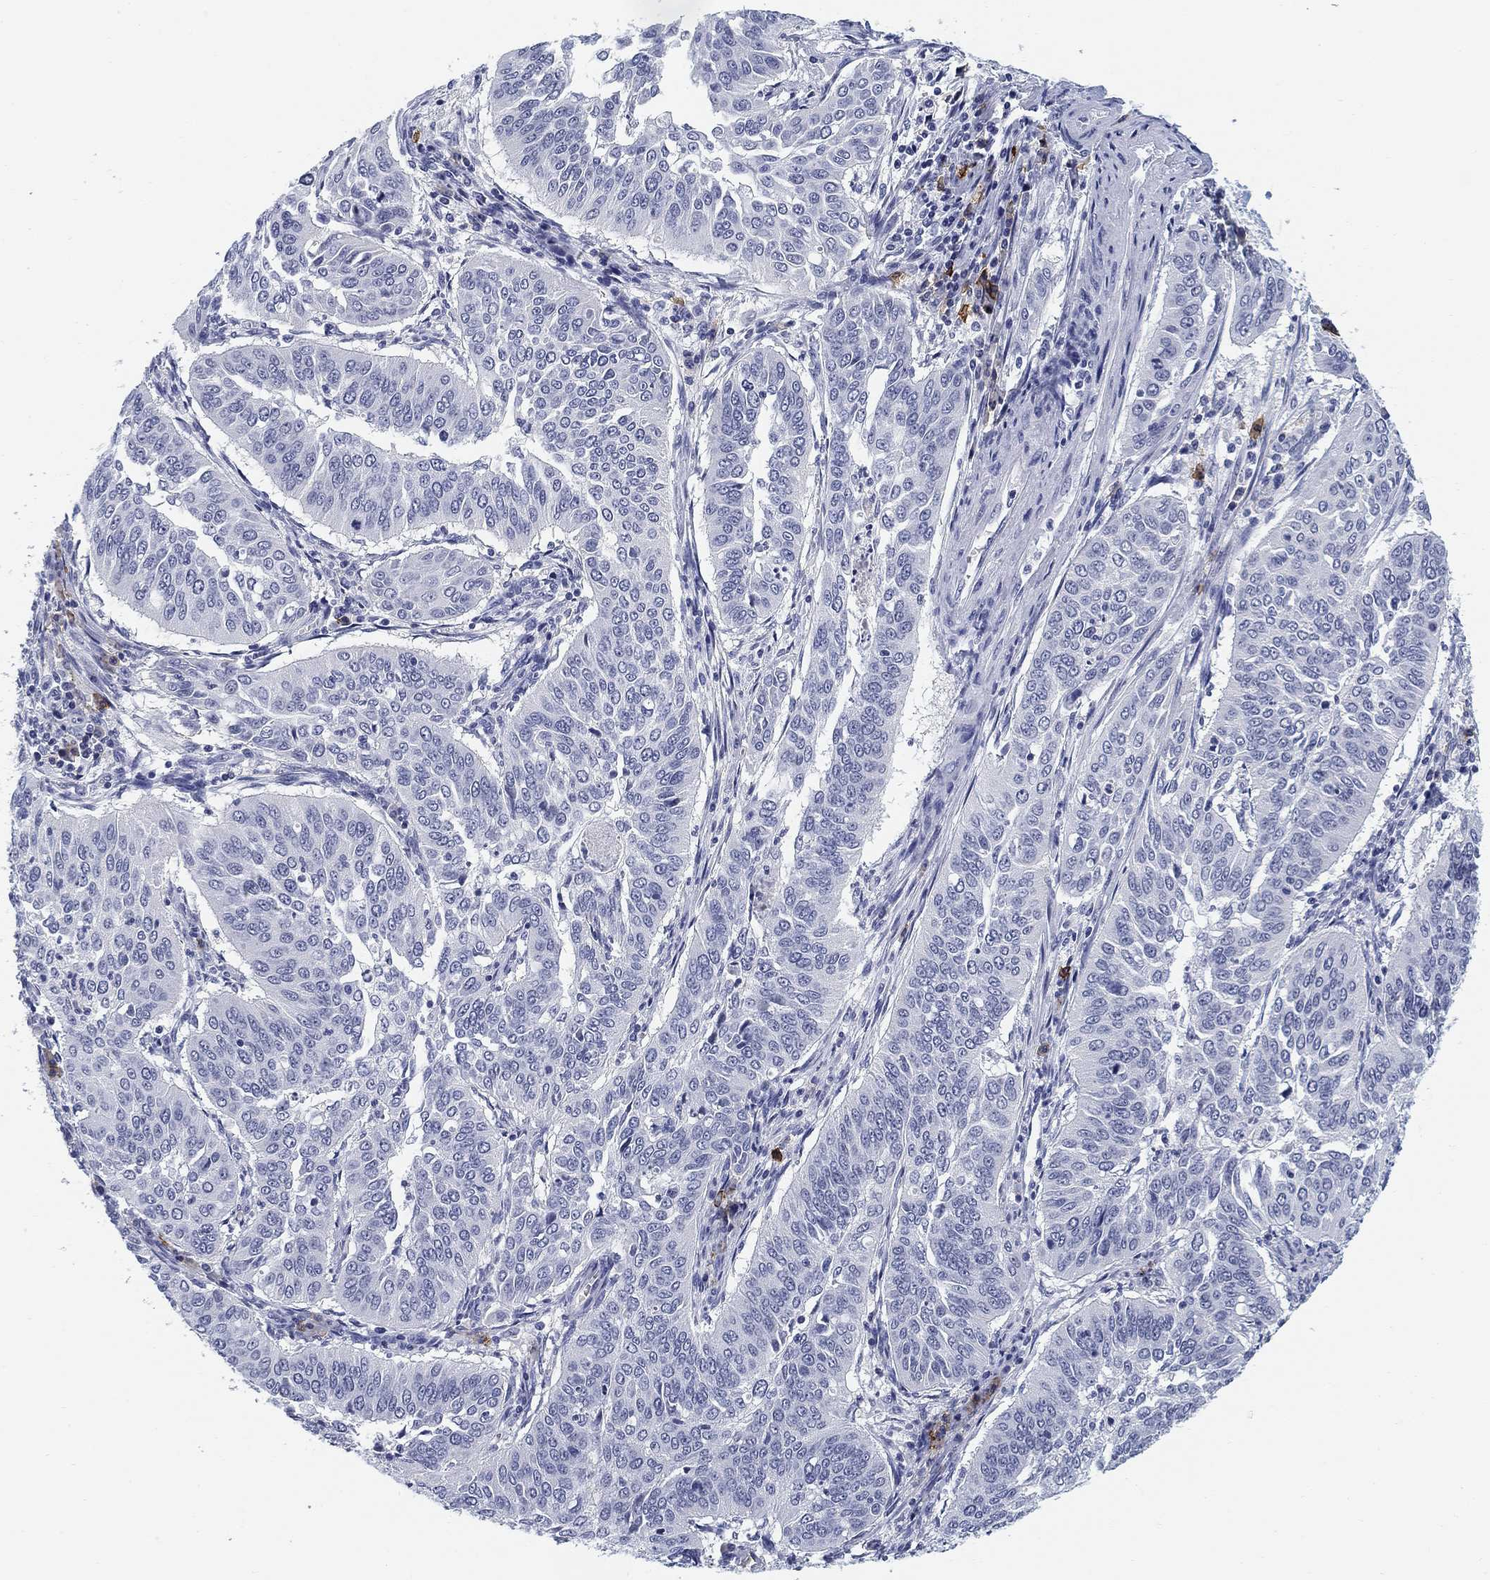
{"staining": {"intensity": "negative", "quantity": "none", "location": "none"}, "tissue": "cervical cancer", "cell_type": "Tumor cells", "image_type": "cancer", "snomed": [{"axis": "morphology", "description": "Normal tissue, NOS"}, {"axis": "morphology", "description": "Squamous cell carcinoma, NOS"}, {"axis": "topography", "description": "Cervix"}], "caption": "A photomicrograph of cervical squamous cell carcinoma stained for a protein demonstrates no brown staining in tumor cells. Brightfield microscopy of immunohistochemistry (IHC) stained with DAB (brown) and hematoxylin (blue), captured at high magnification.", "gene": "SLC2A5", "patient": {"sex": "female", "age": 39}}